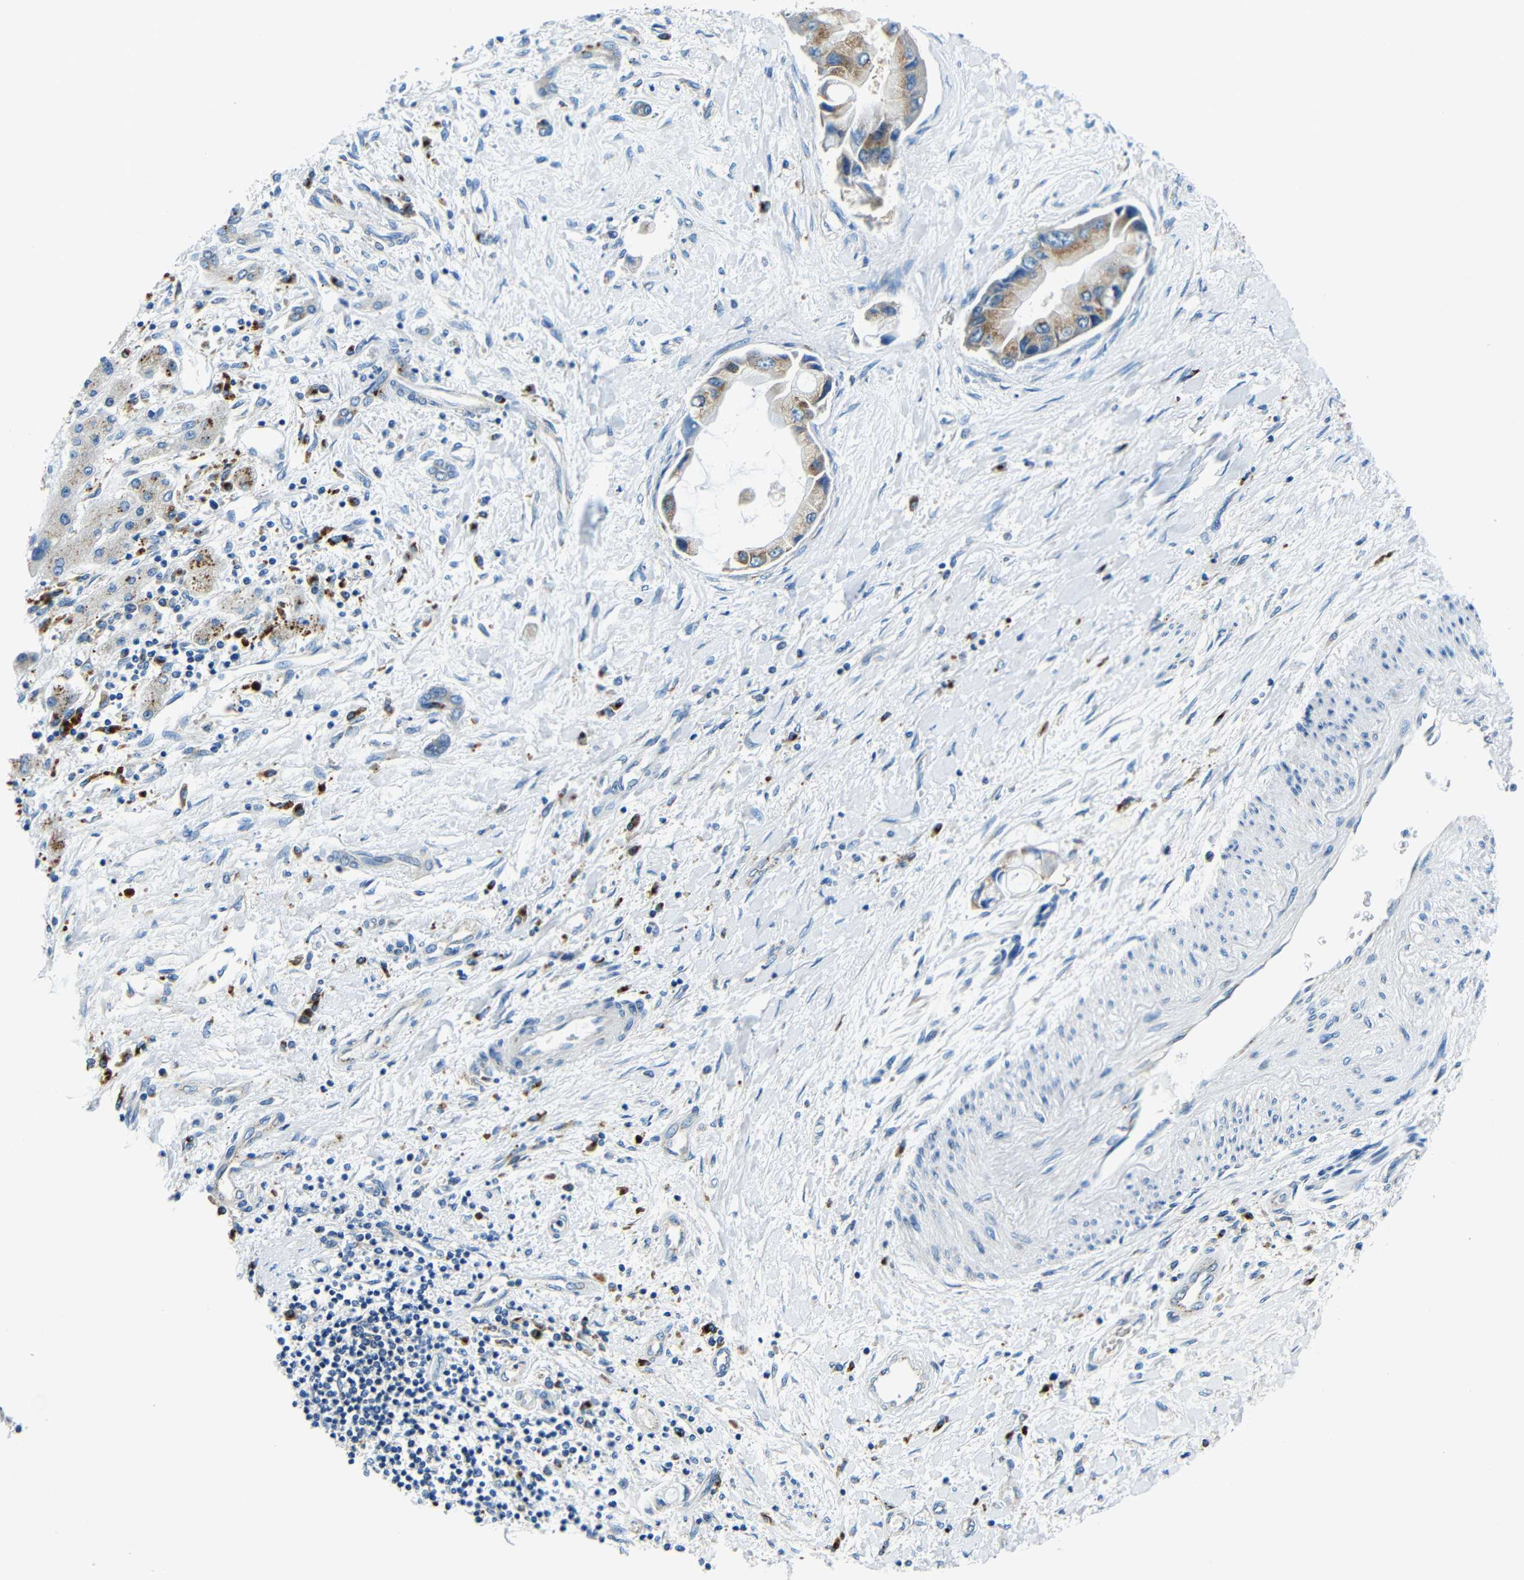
{"staining": {"intensity": "moderate", "quantity": ">75%", "location": "cytoplasmic/membranous"}, "tissue": "liver cancer", "cell_type": "Tumor cells", "image_type": "cancer", "snomed": [{"axis": "morphology", "description": "Cholangiocarcinoma"}, {"axis": "topography", "description": "Liver"}], "caption": "Tumor cells demonstrate medium levels of moderate cytoplasmic/membranous positivity in about >75% of cells in human liver cancer. The staining was performed using DAB (3,3'-diaminobenzidine) to visualize the protein expression in brown, while the nuclei were stained in blue with hematoxylin (Magnification: 20x).", "gene": "USO1", "patient": {"sex": "male", "age": 50}}